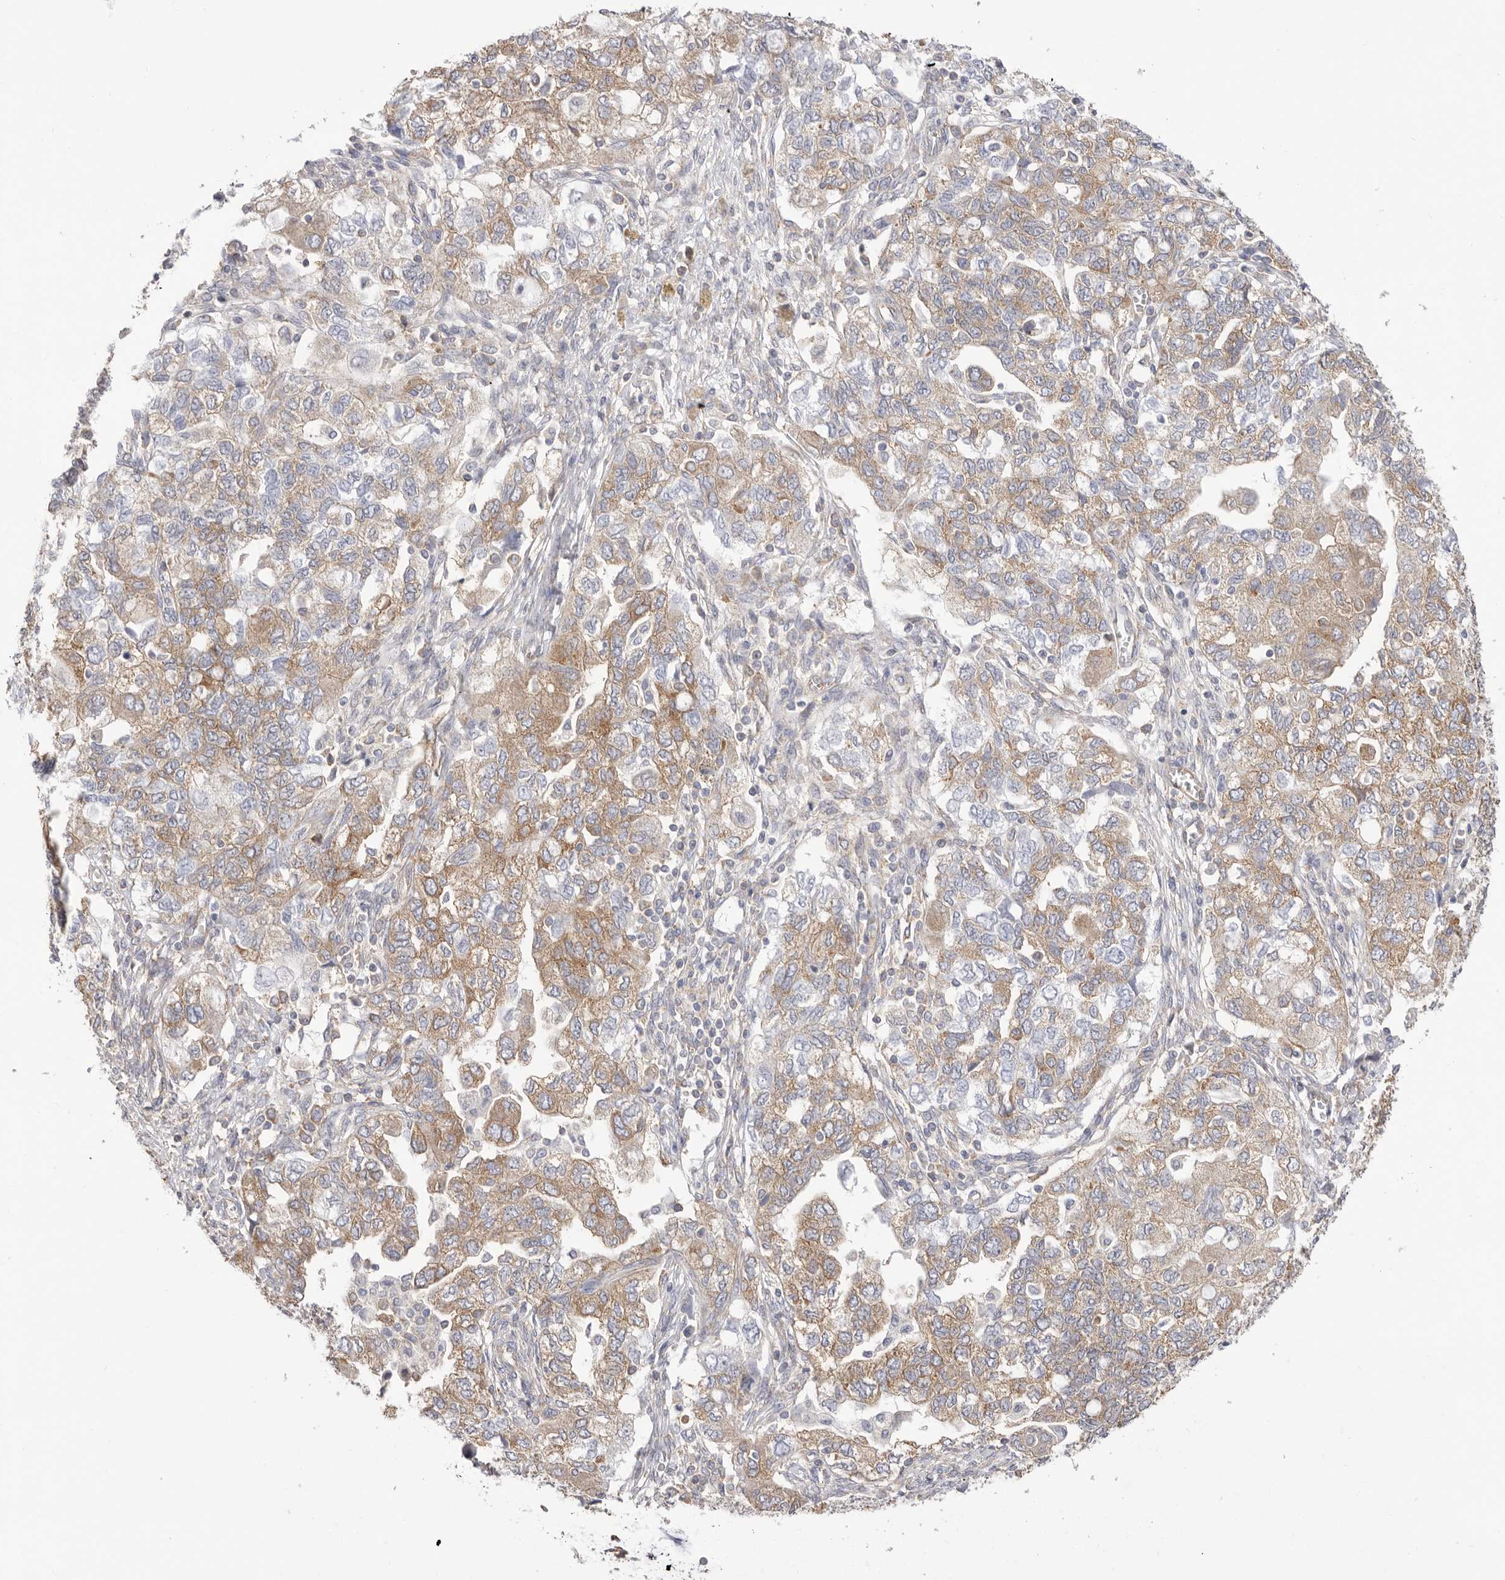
{"staining": {"intensity": "moderate", "quantity": ">75%", "location": "cytoplasmic/membranous"}, "tissue": "ovarian cancer", "cell_type": "Tumor cells", "image_type": "cancer", "snomed": [{"axis": "morphology", "description": "Carcinoma, NOS"}, {"axis": "morphology", "description": "Cystadenocarcinoma, serous, NOS"}, {"axis": "topography", "description": "Ovary"}], "caption": "Immunohistochemical staining of human serous cystadenocarcinoma (ovarian) displays medium levels of moderate cytoplasmic/membranous positivity in approximately >75% of tumor cells.", "gene": "SERBP1", "patient": {"sex": "female", "age": 69}}